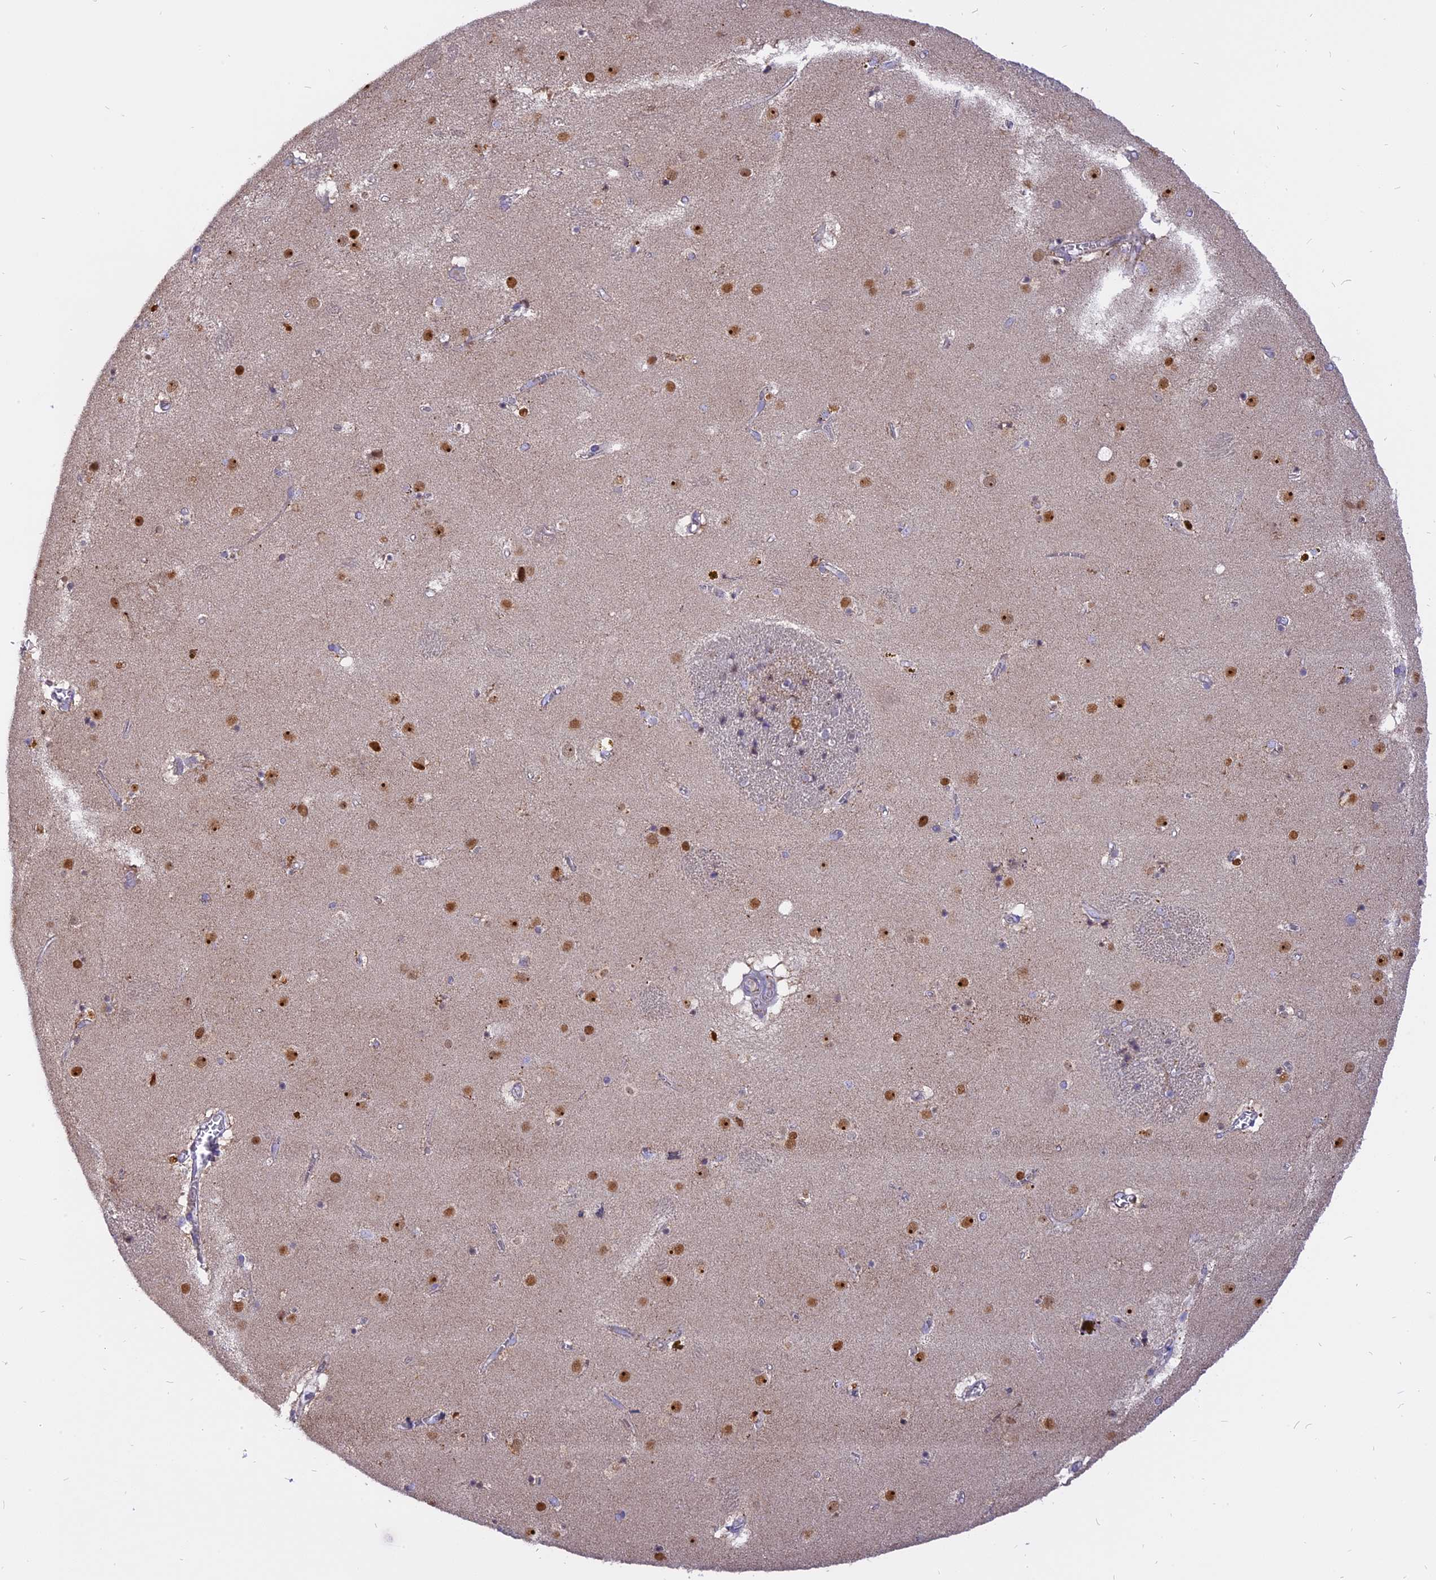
{"staining": {"intensity": "moderate", "quantity": "<25%", "location": "nuclear"}, "tissue": "caudate", "cell_type": "Glial cells", "image_type": "normal", "snomed": [{"axis": "morphology", "description": "Normal tissue, NOS"}, {"axis": "topography", "description": "Lateral ventricle wall"}], "caption": "Glial cells show low levels of moderate nuclear positivity in about <25% of cells in unremarkable human caudate.", "gene": "CENPV", "patient": {"sex": "male", "age": 70}}